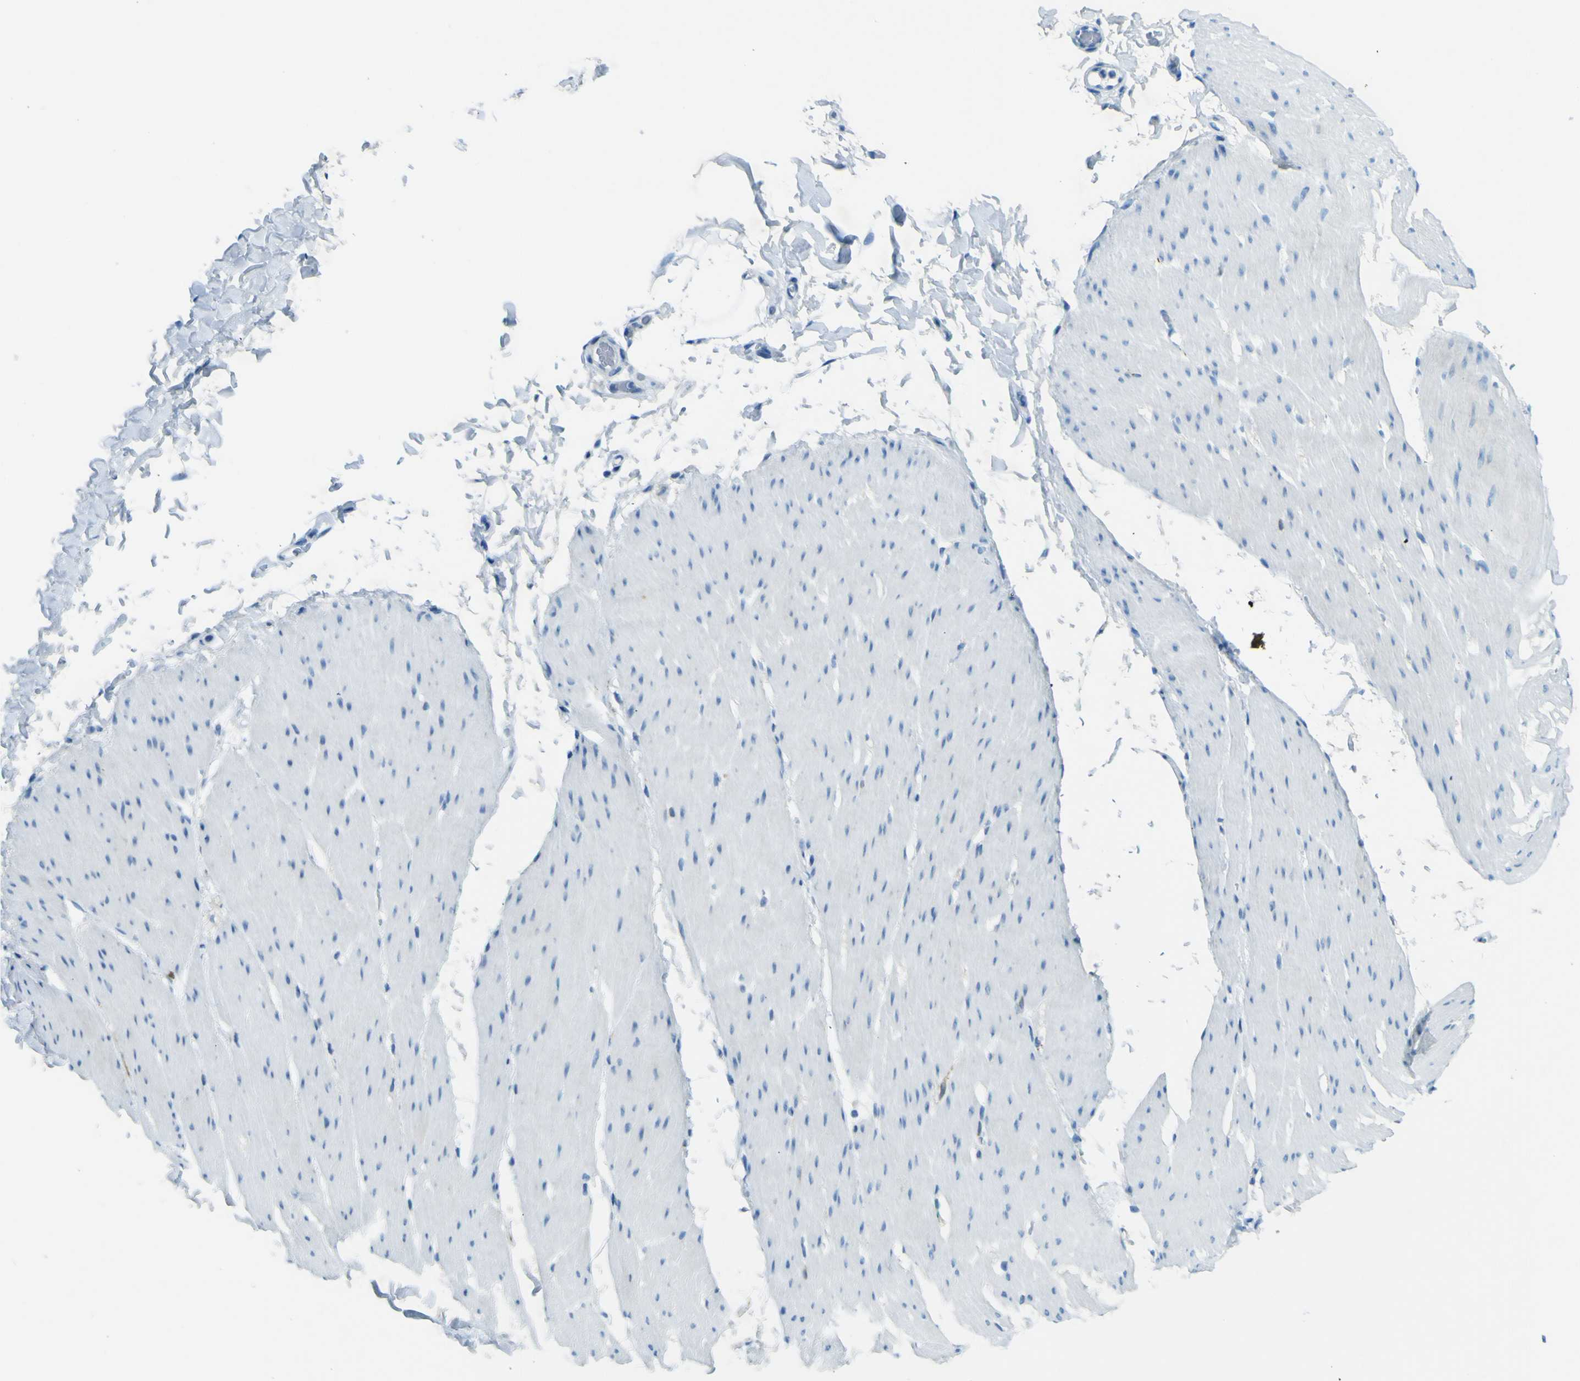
{"staining": {"intensity": "negative", "quantity": "none", "location": "none"}, "tissue": "smooth muscle", "cell_type": "Smooth muscle cells", "image_type": "normal", "snomed": [{"axis": "morphology", "description": "Normal tissue, NOS"}, {"axis": "topography", "description": "Smooth muscle"}, {"axis": "topography", "description": "Colon"}], "caption": "The micrograph shows no significant expression in smooth muscle cells of smooth muscle. (DAB (3,3'-diaminobenzidine) immunohistochemistry (IHC), high magnification).", "gene": "SORCS1", "patient": {"sex": "male", "age": 67}}